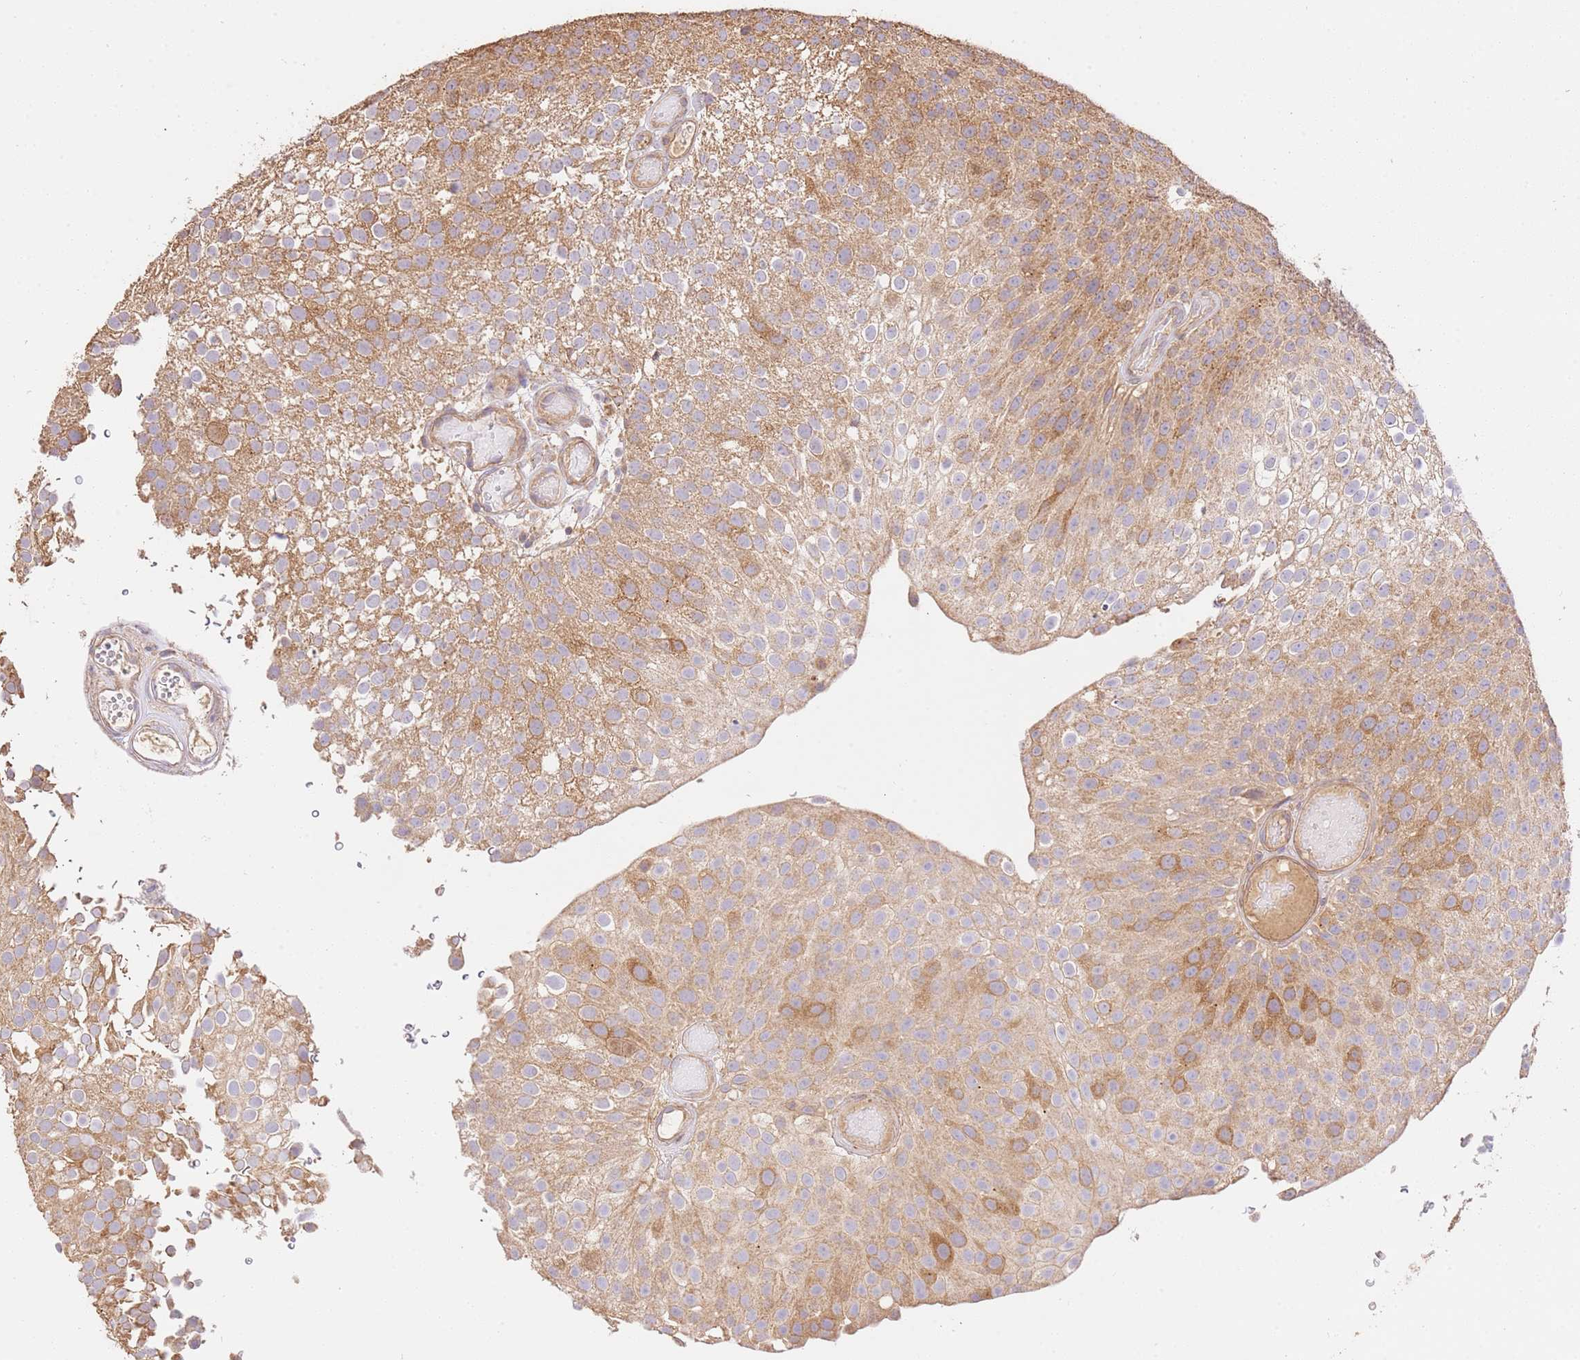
{"staining": {"intensity": "moderate", "quantity": "25%-75%", "location": "cytoplasmic/membranous"}, "tissue": "urothelial cancer", "cell_type": "Tumor cells", "image_type": "cancer", "snomed": [{"axis": "morphology", "description": "Urothelial carcinoma, Low grade"}, {"axis": "topography", "description": "Urinary bladder"}], "caption": "A histopathology image of human urothelial cancer stained for a protein demonstrates moderate cytoplasmic/membranous brown staining in tumor cells.", "gene": "CEP55", "patient": {"sex": "male", "age": 78}}